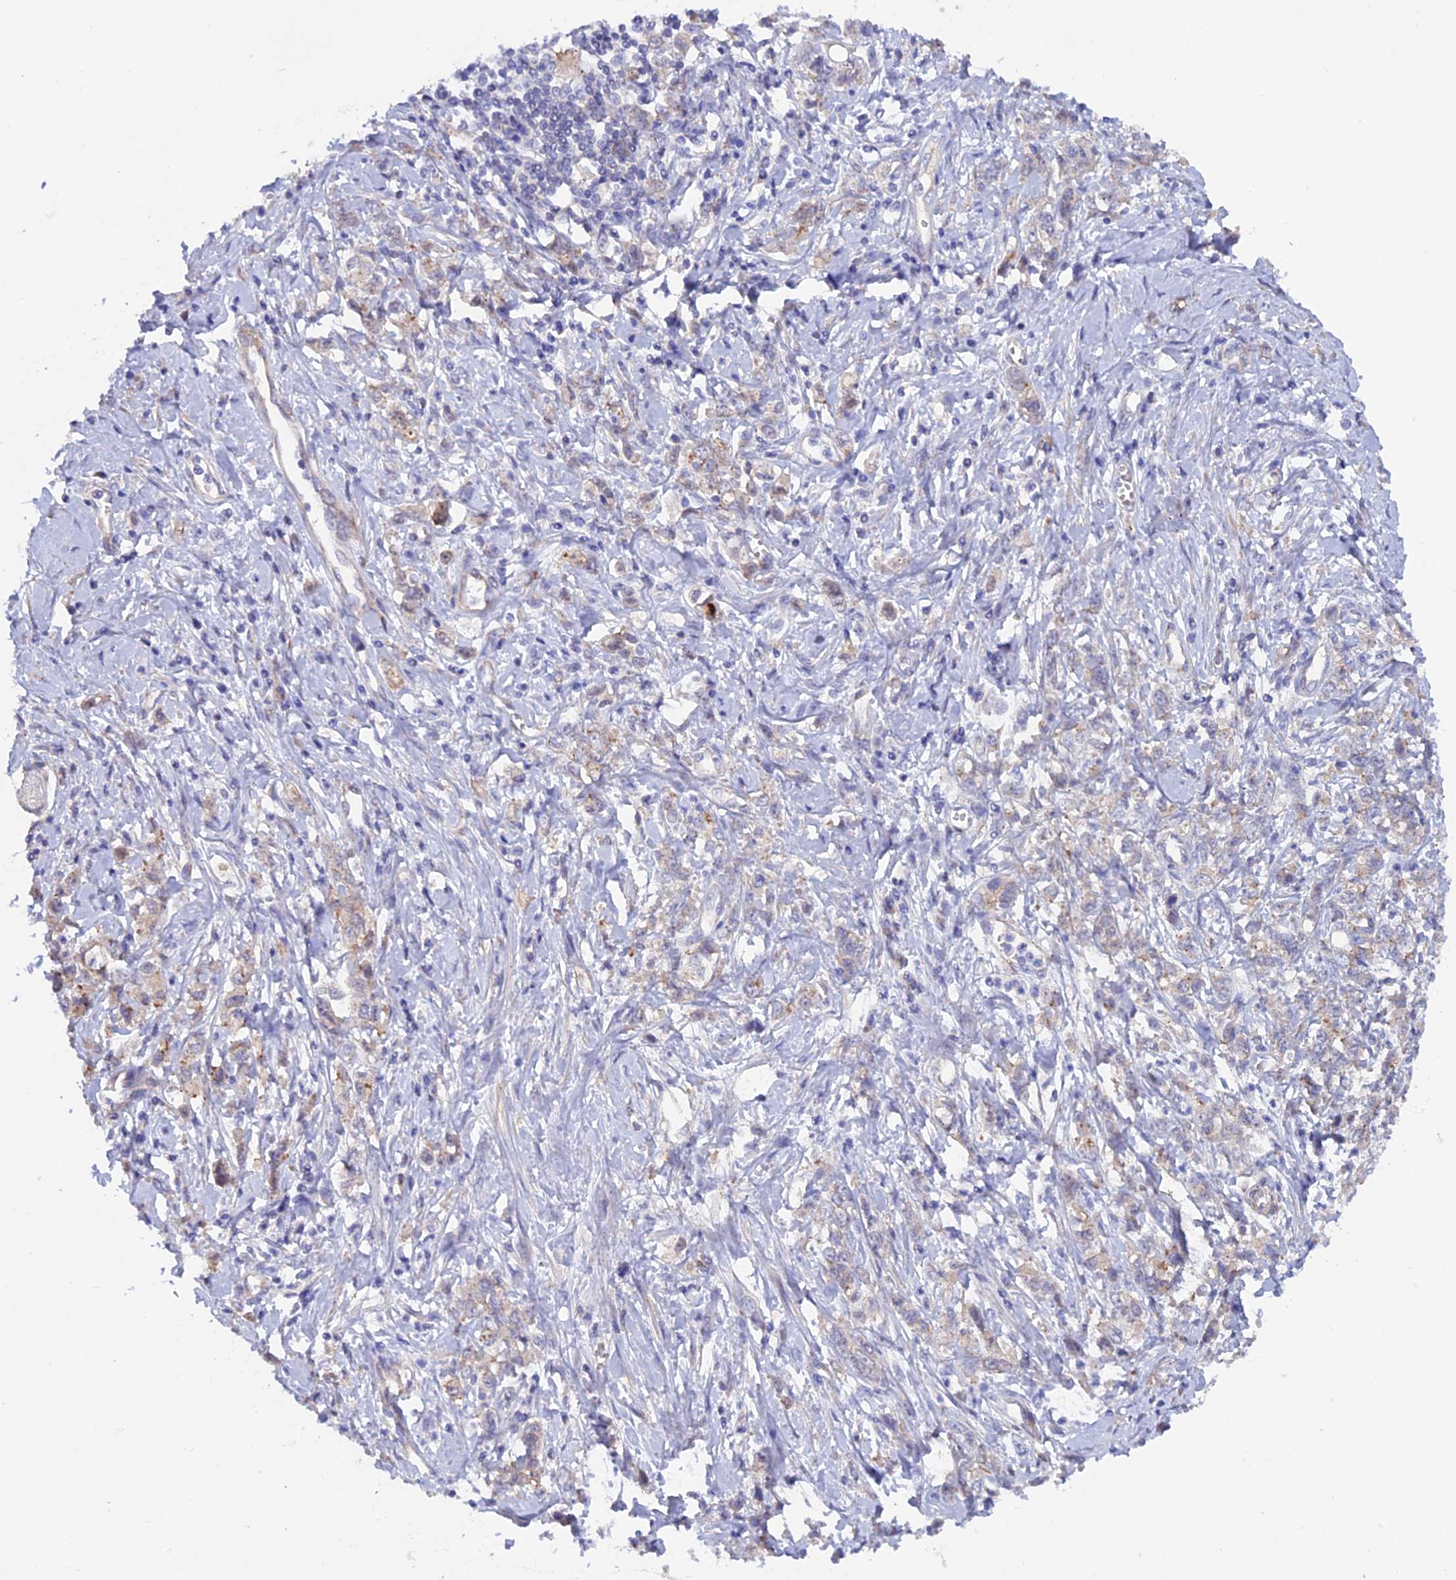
{"staining": {"intensity": "negative", "quantity": "none", "location": "none"}, "tissue": "stomach cancer", "cell_type": "Tumor cells", "image_type": "cancer", "snomed": [{"axis": "morphology", "description": "Adenocarcinoma, NOS"}, {"axis": "topography", "description": "Stomach"}], "caption": "Stomach adenocarcinoma stained for a protein using immunohistochemistry demonstrates no positivity tumor cells.", "gene": "ETFDH", "patient": {"sex": "female", "age": 76}}